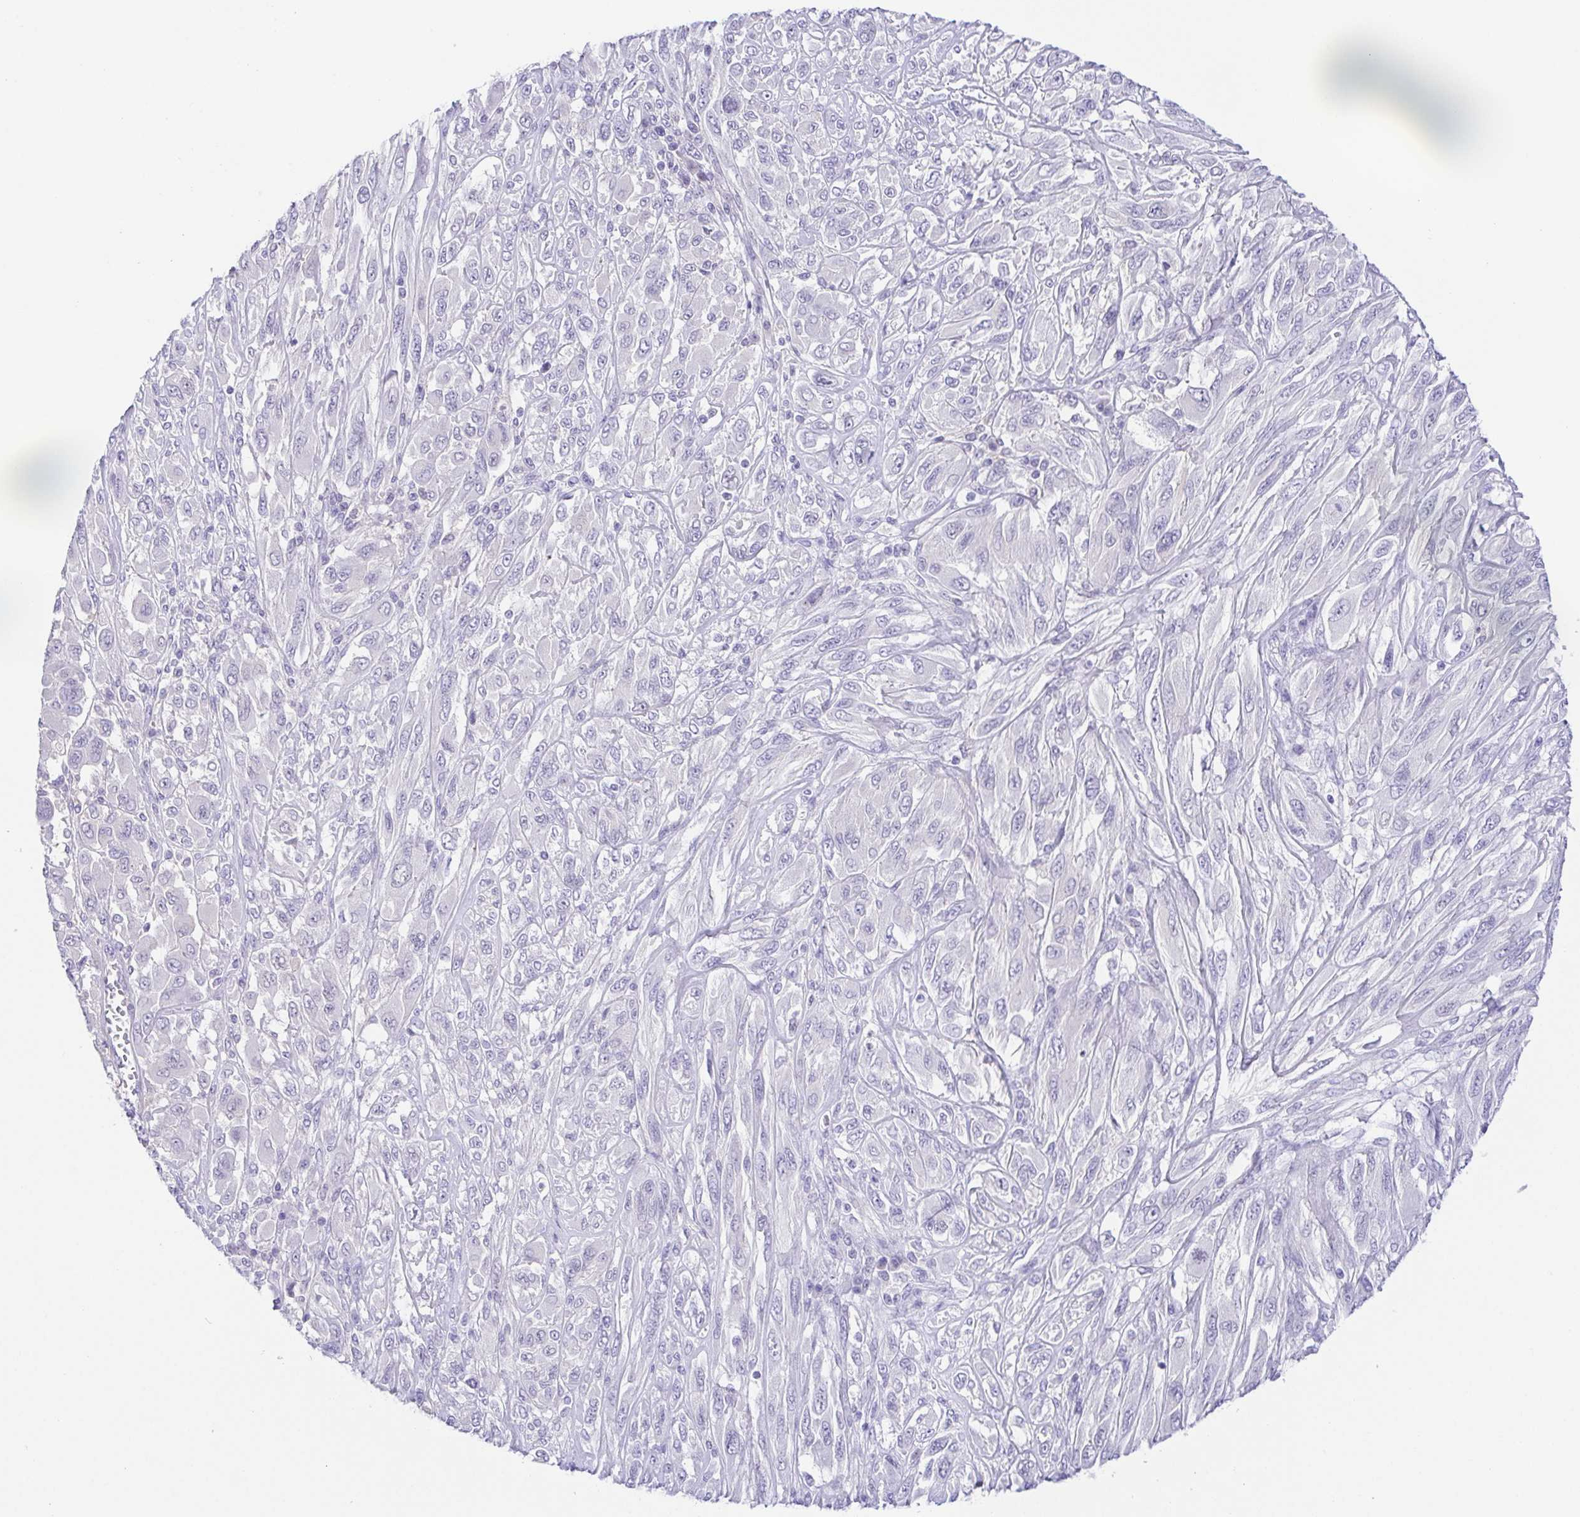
{"staining": {"intensity": "negative", "quantity": "none", "location": "none"}, "tissue": "melanoma", "cell_type": "Tumor cells", "image_type": "cancer", "snomed": [{"axis": "morphology", "description": "Malignant melanoma, NOS"}, {"axis": "topography", "description": "Skin"}], "caption": "Immunohistochemical staining of human melanoma shows no significant expression in tumor cells.", "gene": "KRTDAP", "patient": {"sex": "female", "age": 91}}